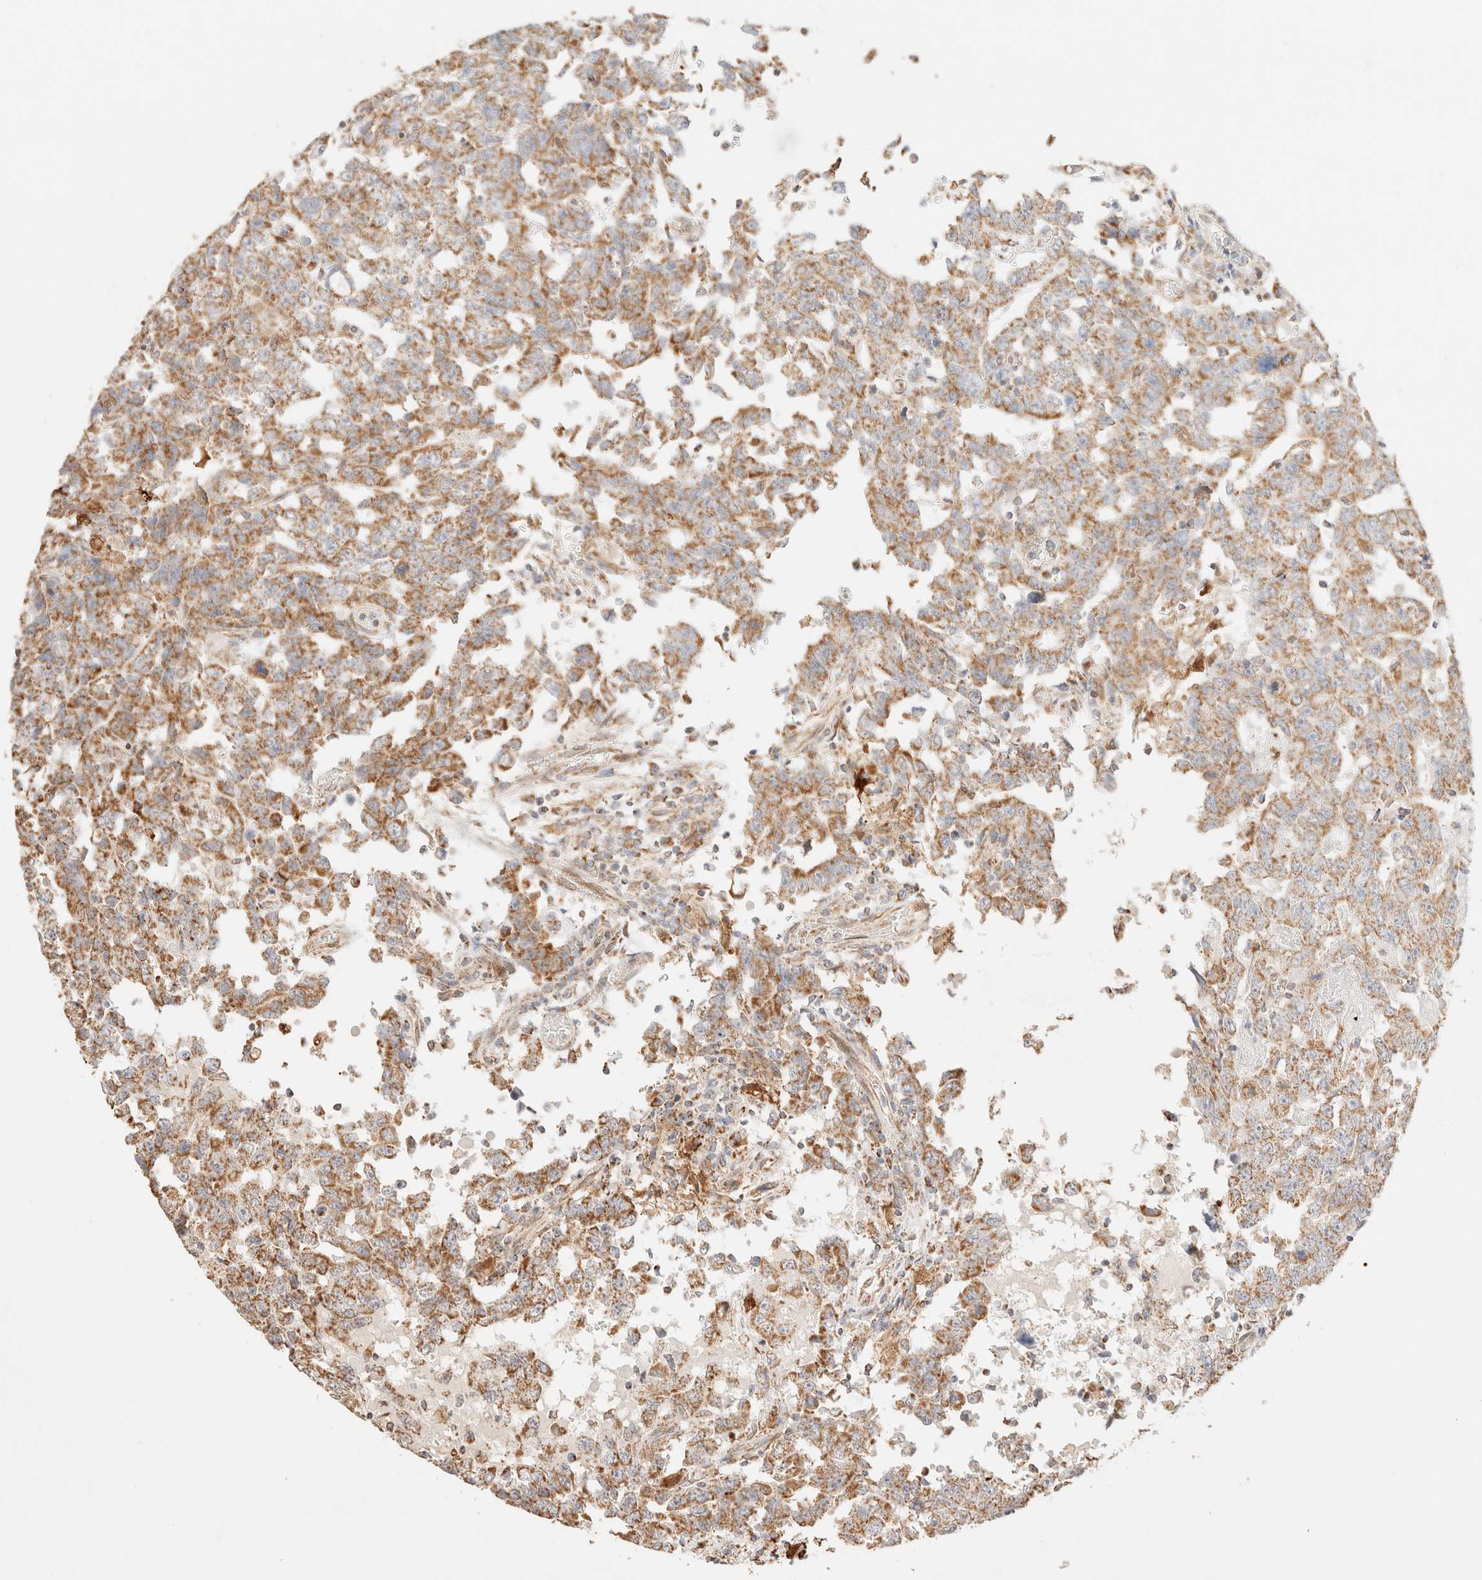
{"staining": {"intensity": "moderate", "quantity": ">75%", "location": "cytoplasmic/membranous"}, "tissue": "testis cancer", "cell_type": "Tumor cells", "image_type": "cancer", "snomed": [{"axis": "morphology", "description": "Carcinoma, Embryonal, NOS"}, {"axis": "topography", "description": "Testis"}], "caption": "Protein positivity by immunohistochemistry exhibits moderate cytoplasmic/membranous expression in about >75% of tumor cells in testis cancer.", "gene": "TACO1", "patient": {"sex": "male", "age": 26}}